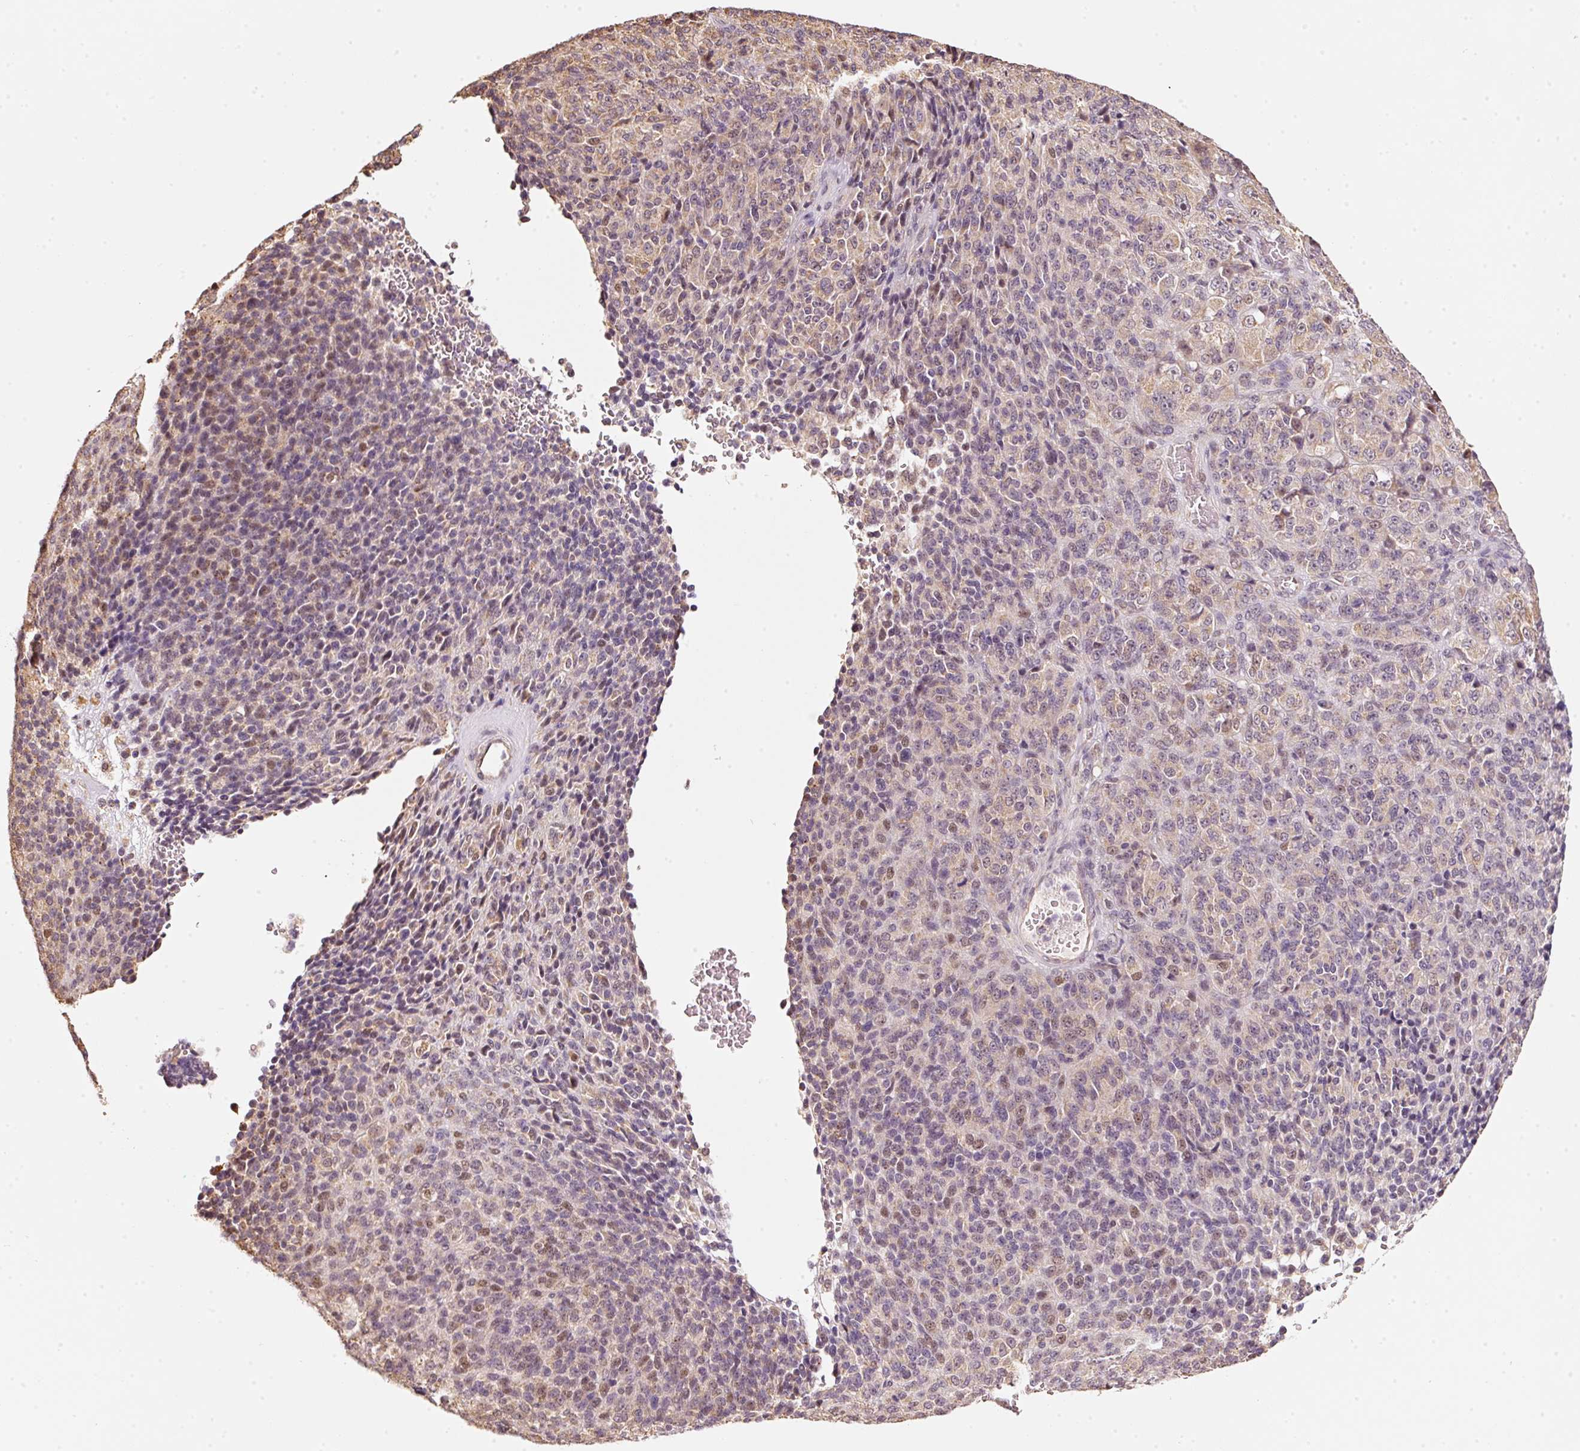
{"staining": {"intensity": "weak", "quantity": "<25%", "location": "cytoplasmic/membranous,nuclear"}, "tissue": "melanoma", "cell_type": "Tumor cells", "image_type": "cancer", "snomed": [{"axis": "morphology", "description": "Malignant melanoma, Metastatic site"}, {"axis": "topography", "description": "Brain"}], "caption": "Tumor cells are negative for protein expression in human malignant melanoma (metastatic site).", "gene": "RAB35", "patient": {"sex": "female", "age": 56}}